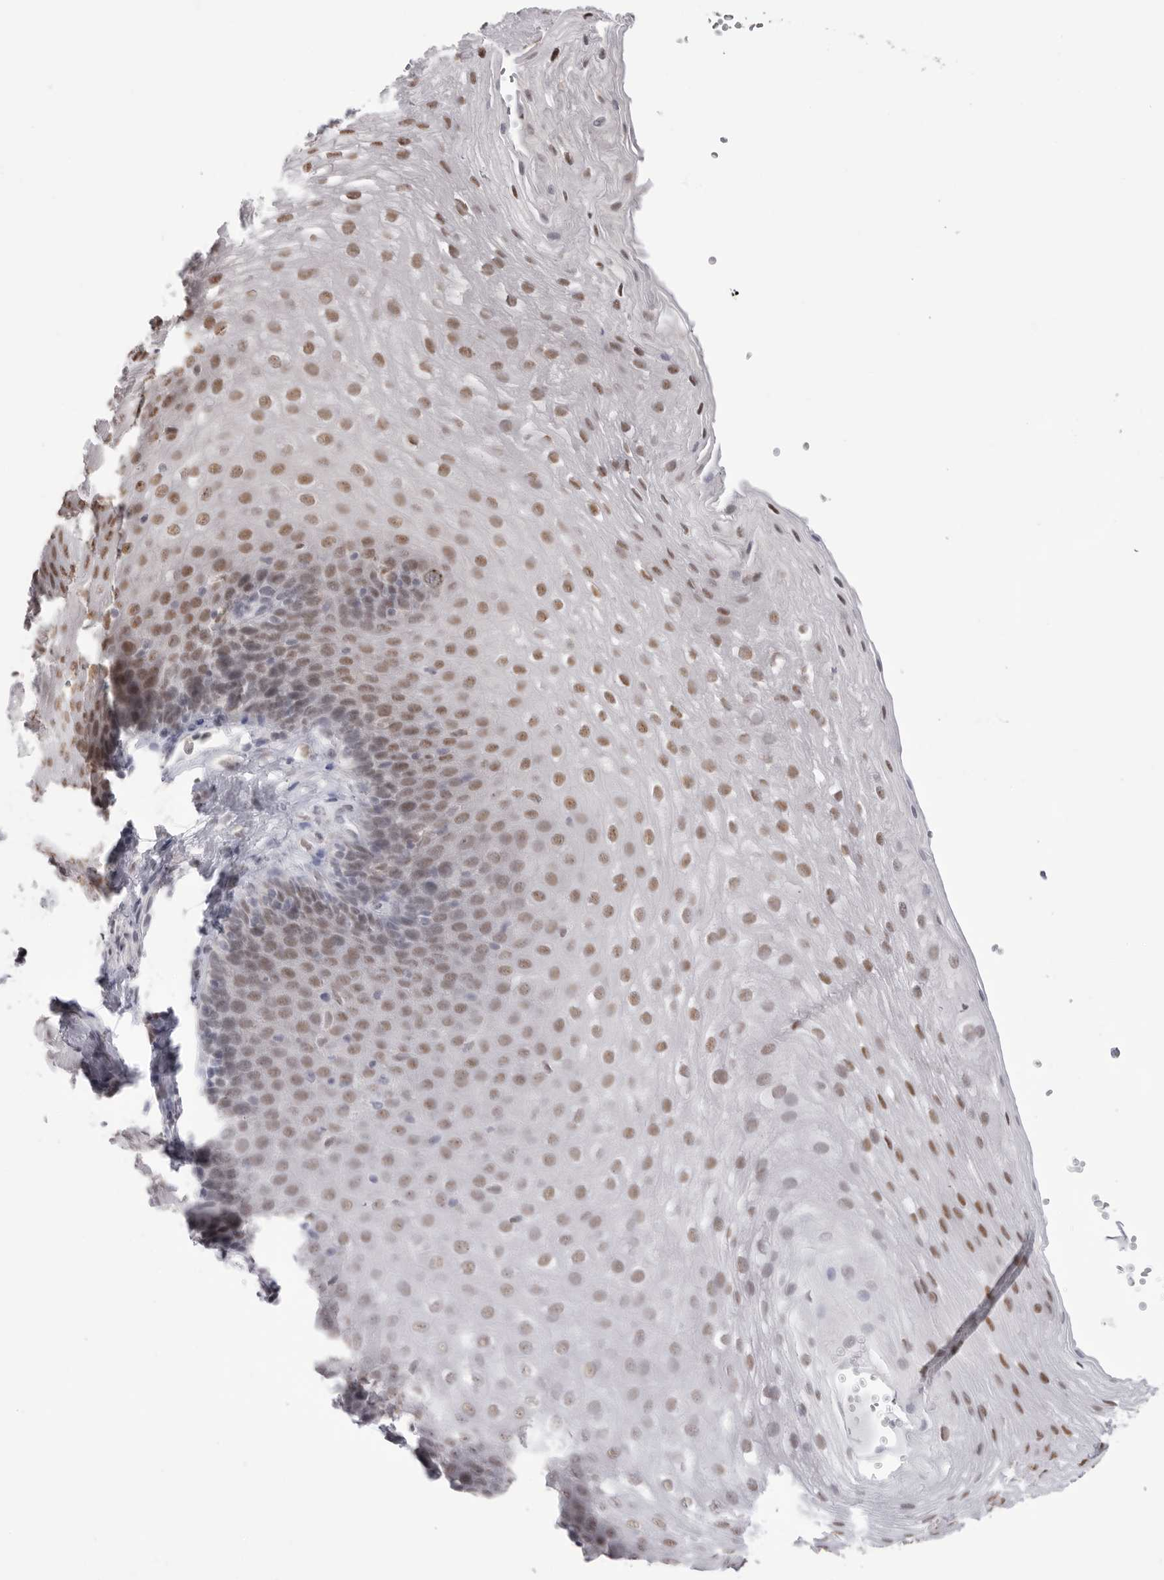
{"staining": {"intensity": "moderate", "quantity": "25%-75%", "location": "nuclear"}, "tissue": "esophagus", "cell_type": "Squamous epithelial cells", "image_type": "normal", "snomed": [{"axis": "morphology", "description": "Normal tissue, NOS"}, {"axis": "topography", "description": "Esophagus"}], "caption": "Protein staining of unremarkable esophagus shows moderate nuclear positivity in about 25%-75% of squamous epithelial cells. The protein is shown in brown color, while the nuclei are stained blue.", "gene": "BCLAF3", "patient": {"sex": "female", "age": 66}}